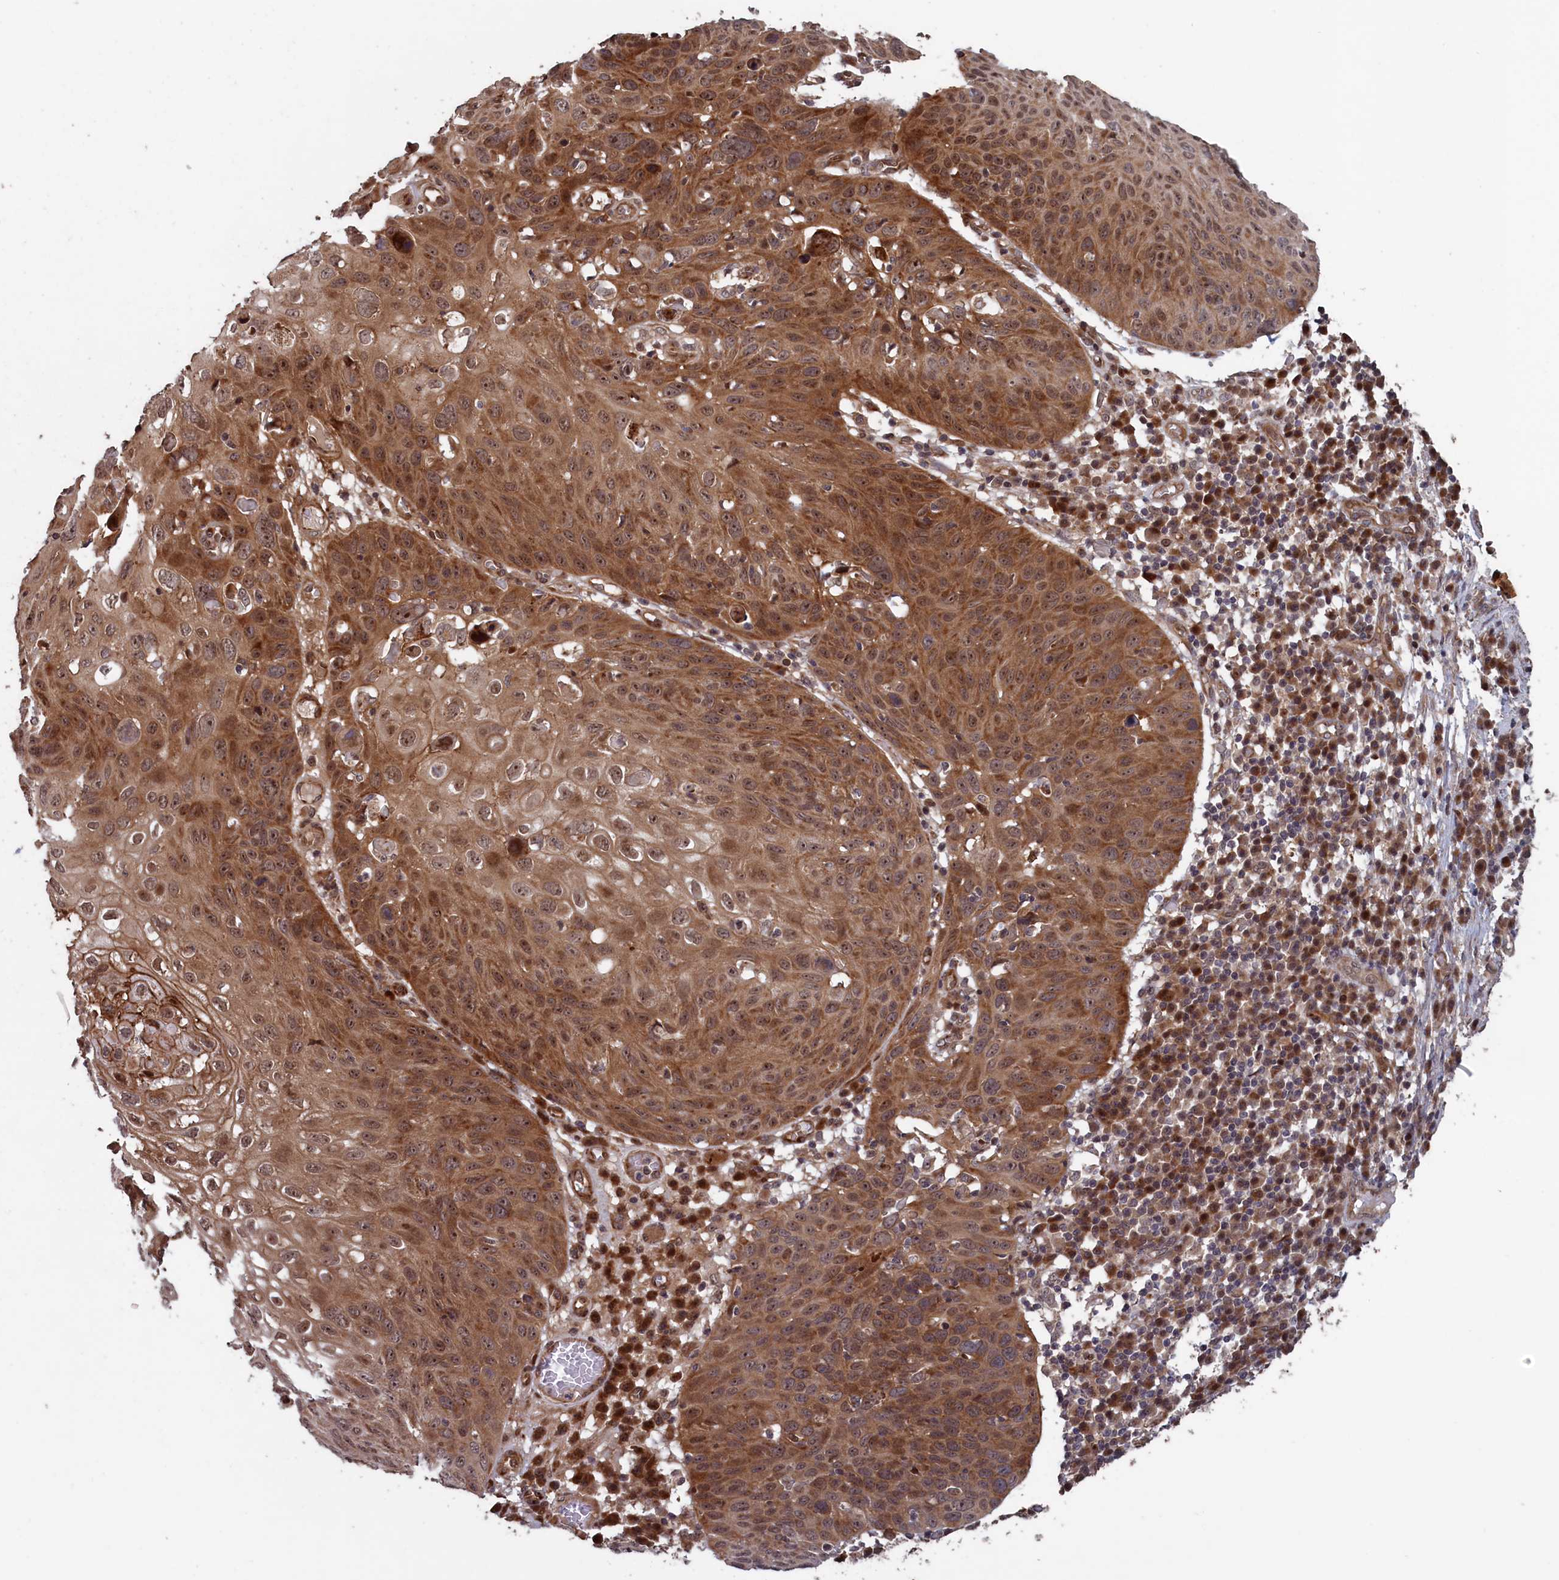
{"staining": {"intensity": "moderate", "quantity": ">75%", "location": "cytoplasmic/membranous,nuclear"}, "tissue": "skin cancer", "cell_type": "Tumor cells", "image_type": "cancer", "snomed": [{"axis": "morphology", "description": "Squamous cell carcinoma, NOS"}, {"axis": "topography", "description": "Skin"}], "caption": "Immunohistochemical staining of squamous cell carcinoma (skin) displays moderate cytoplasmic/membranous and nuclear protein staining in about >75% of tumor cells.", "gene": "LSG1", "patient": {"sex": "female", "age": 90}}